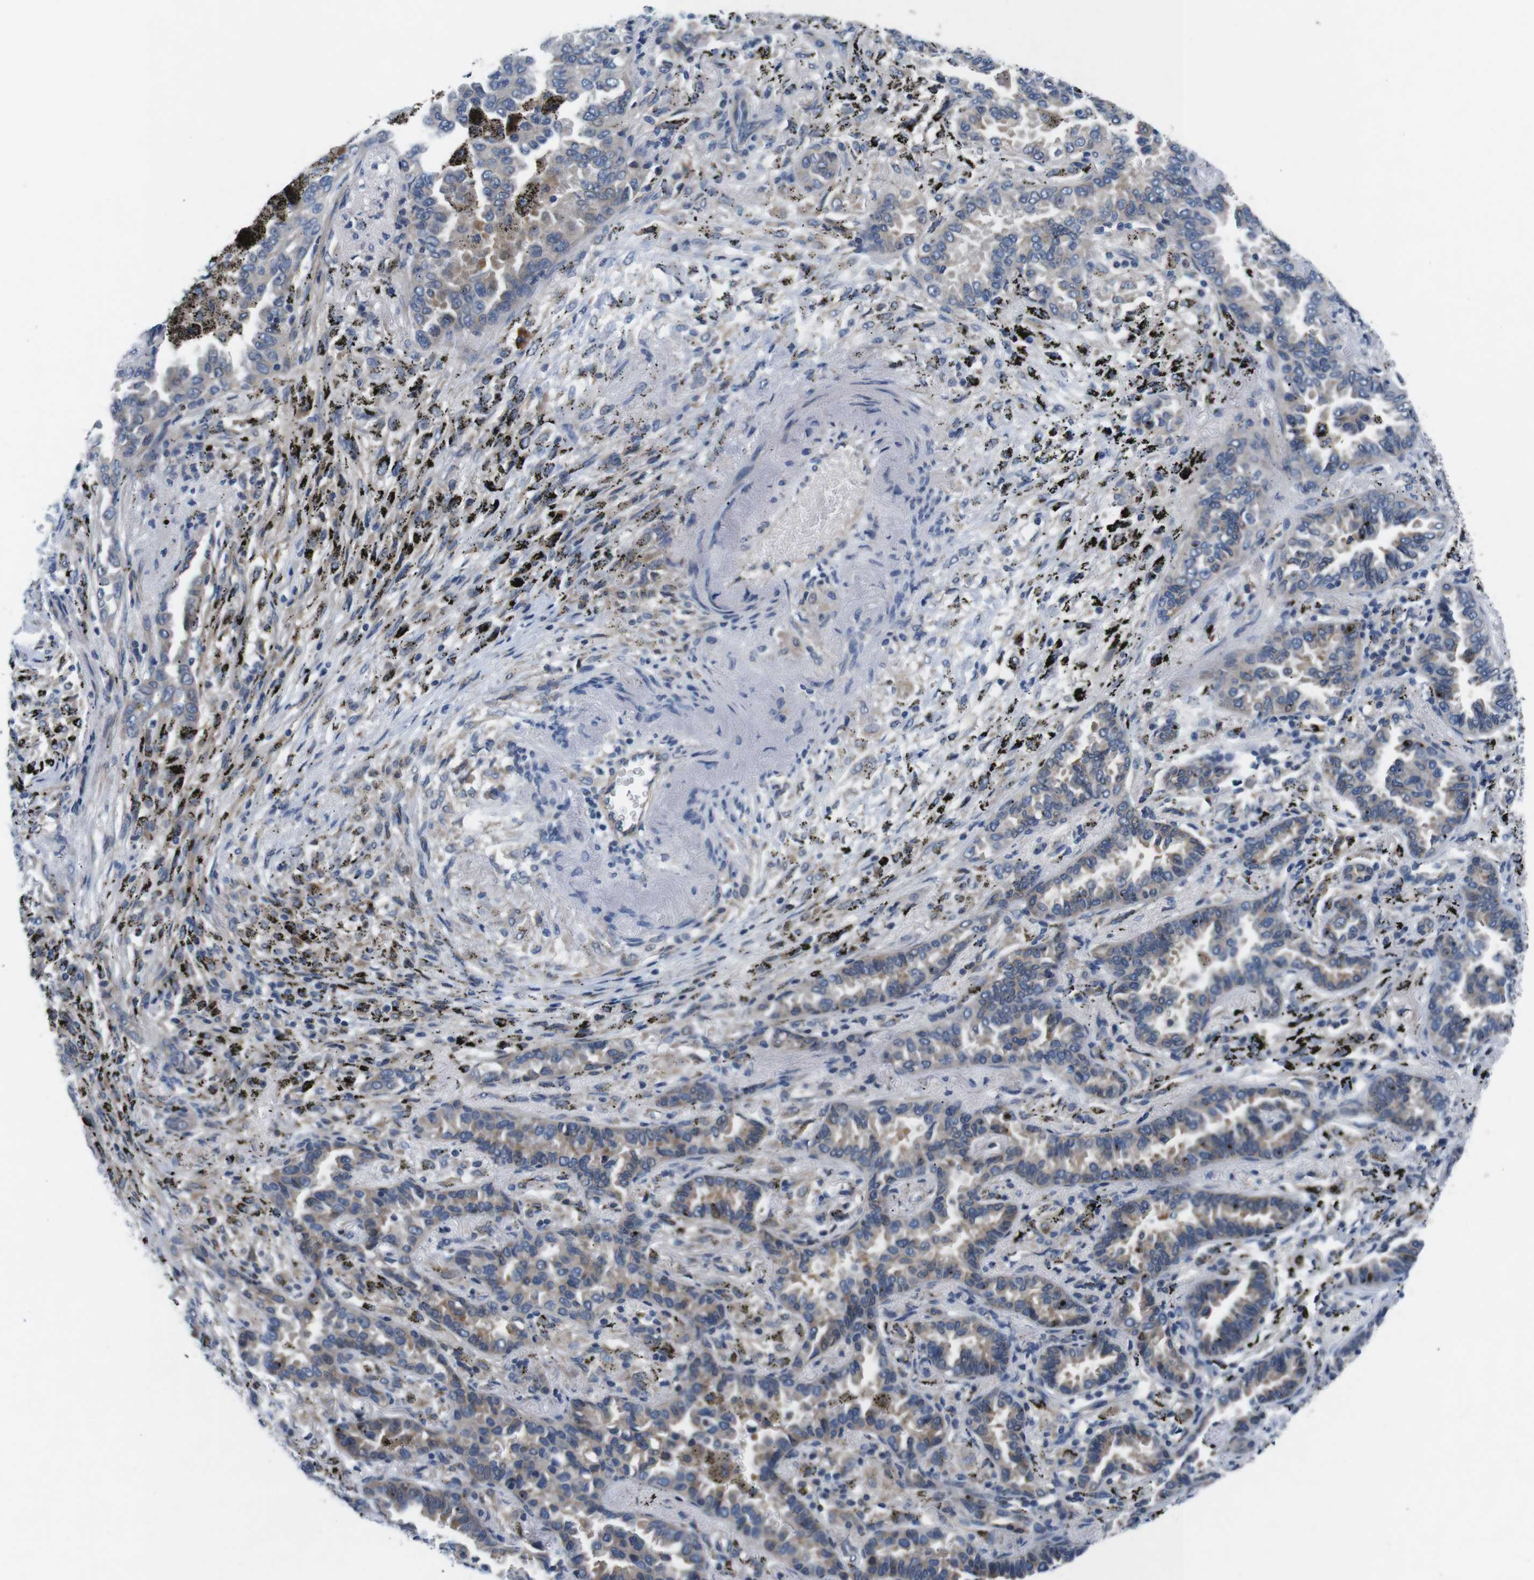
{"staining": {"intensity": "moderate", "quantity": "<25%", "location": "cytoplasmic/membranous"}, "tissue": "lung cancer", "cell_type": "Tumor cells", "image_type": "cancer", "snomed": [{"axis": "morphology", "description": "Normal tissue, NOS"}, {"axis": "morphology", "description": "Adenocarcinoma, NOS"}, {"axis": "topography", "description": "Lung"}], "caption": "Lung cancer tissue demonstrates moderate cytoplasmic/membranous staining in about <25% of tumor cells, visualized by immunohistochemistry.", "gene": "JAK1", "patient": {"sex": "male", "age": 59}}